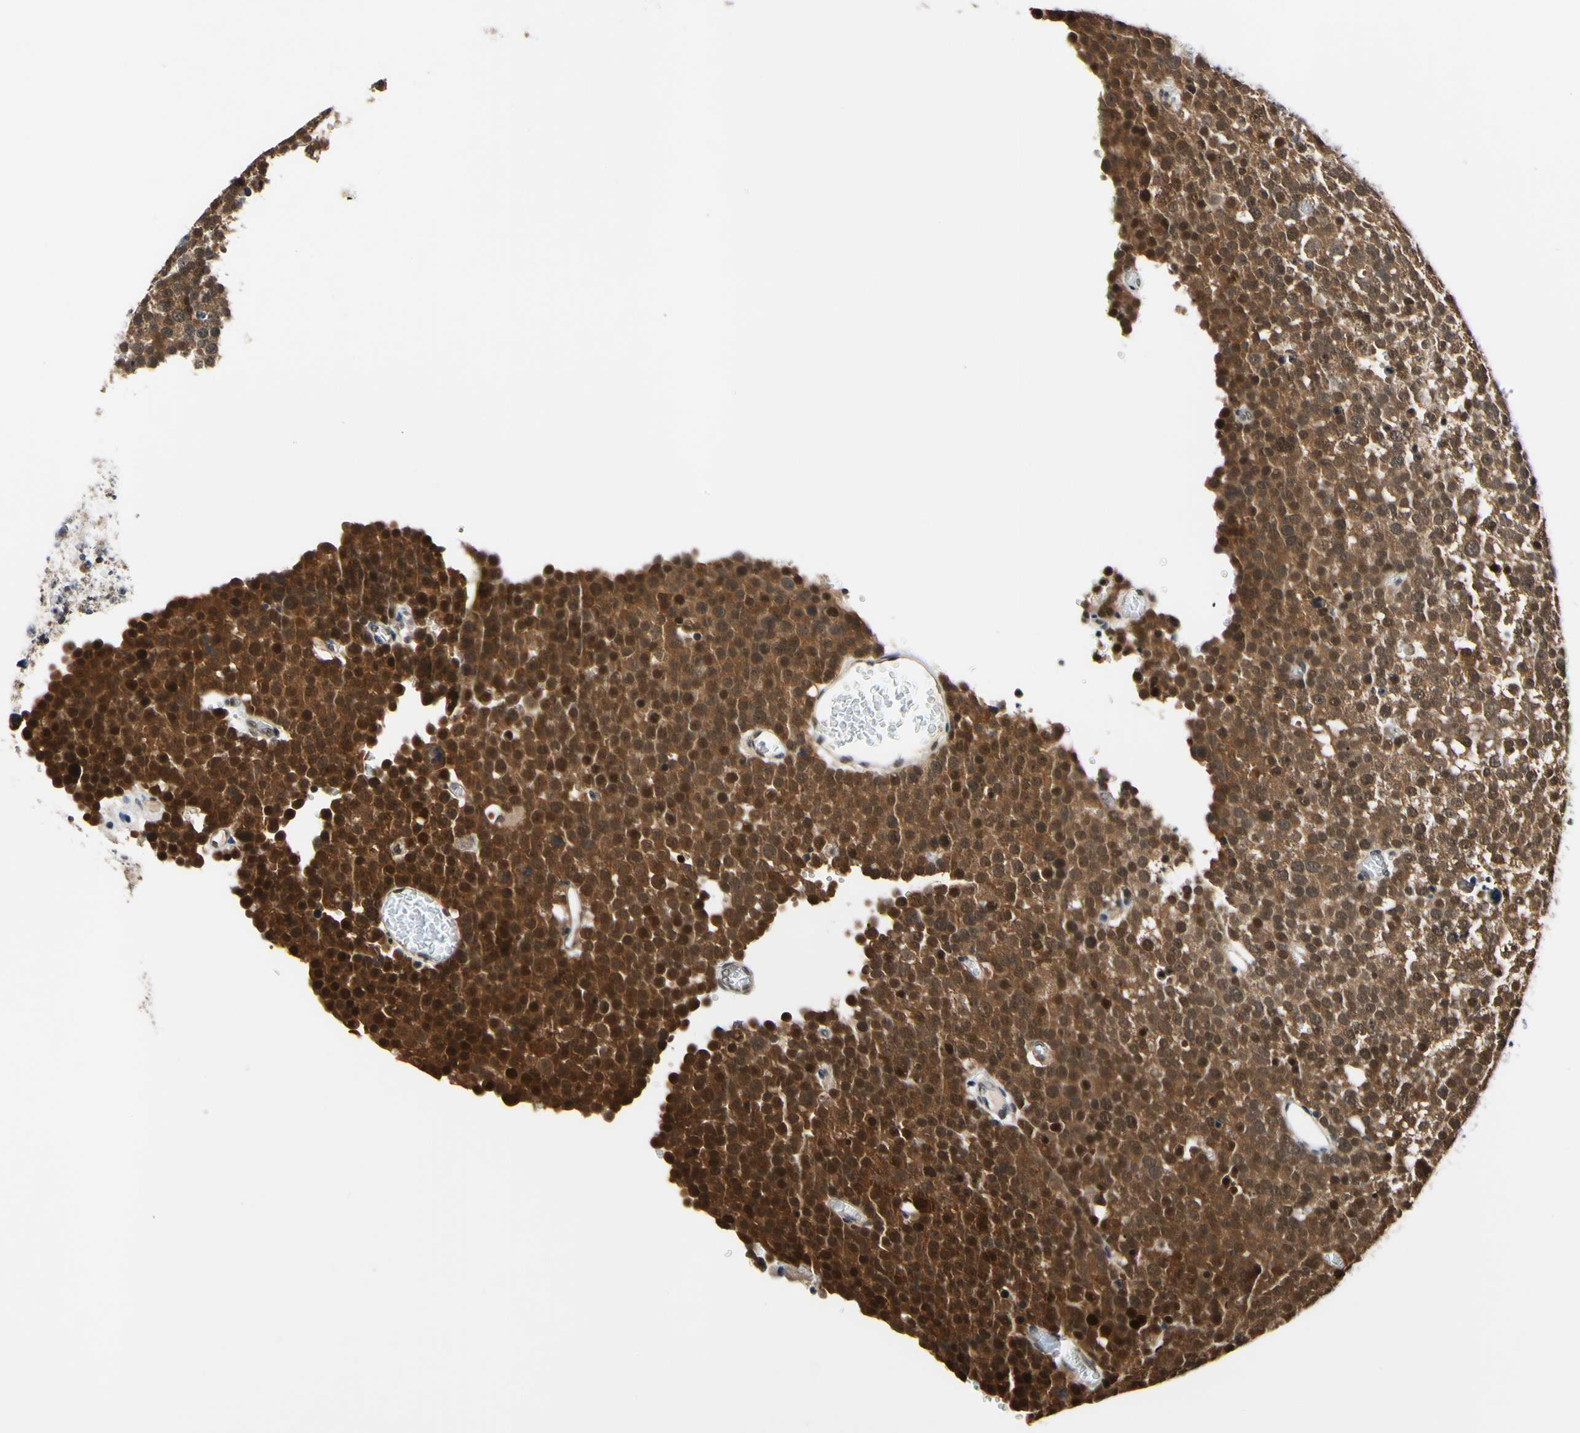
{"staining": {"intensity": "moderate", "quantity": ">75%", "location": "cytoplasmic/membranous,nuclear"}, "tissue": "testis cancer", "cell_type": "Tumor cells", "image_type": "cancer", "snomed": [{"axis": "morphology", "description": "Seminoma, NOS"}, {"axis": "topography", "description": "Testis"}], "caption": "Tumor cells demonstrate moderate cytoplasmic/membranous and nuclear positivity in about >75% of cells in testis cancer (seminoma). Nuclei are stained in blue.", "gene": "PSMD10", "patient": {"sex": "male", "age": 71}}